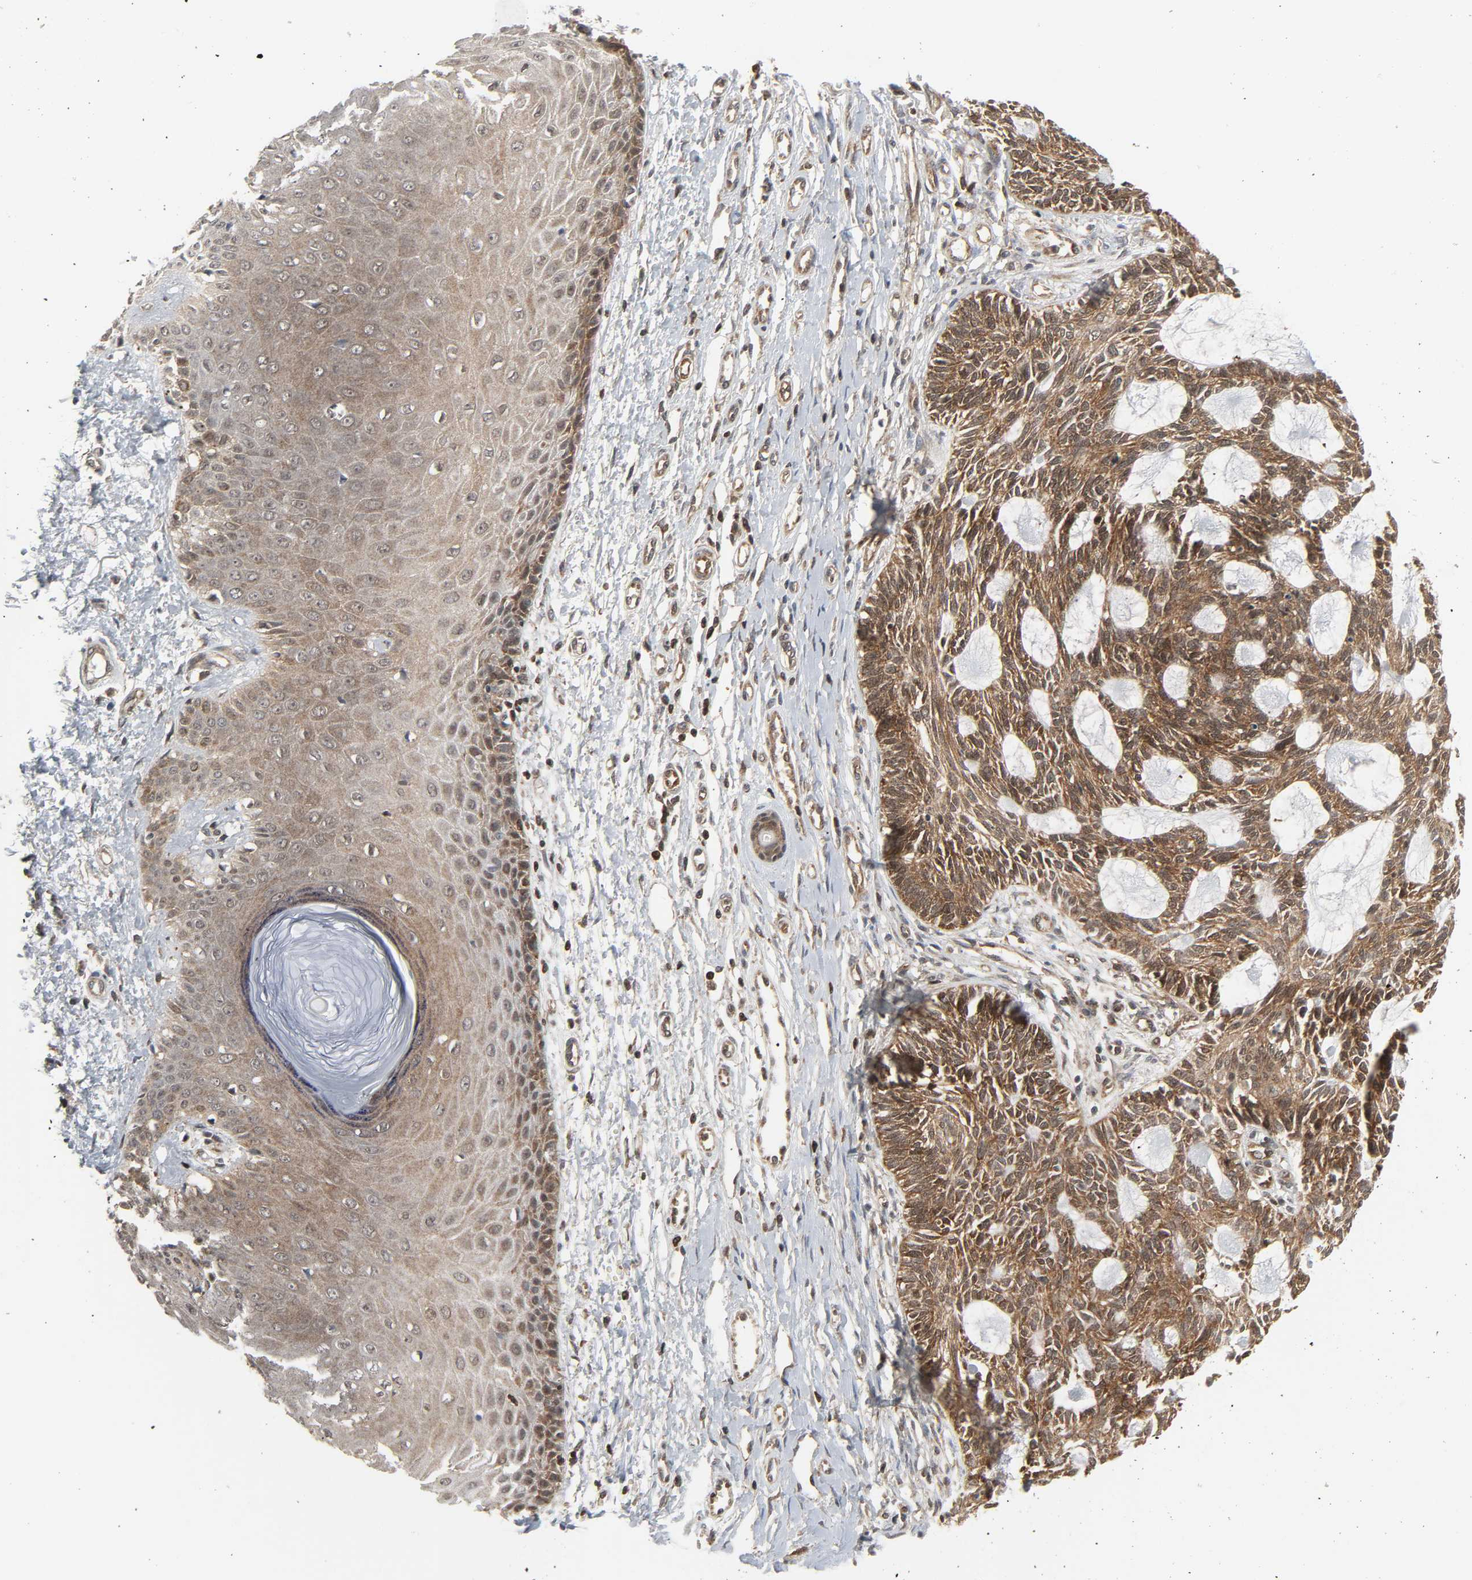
{"staining": {"intensity": "moderate", "quantity": ">75%", "location": "cytoplasmic/membranous"}, "tissue": "skin cancer", "cell_type": "Tumor cells", "image_type": "cancer", "snomed": [{"axis": "morphology", "description": "Basal cell carcinoma"}, {"axis": "topography", "description": "Skin"}], "caption": "Skin cancer stained with a brown dye reveals moderate cytoplasmic/membranous positive positivity in approximately >75% of tumor cells.", "gene": "GSK3A", "patient": {"sex": "male", "age": 67}}